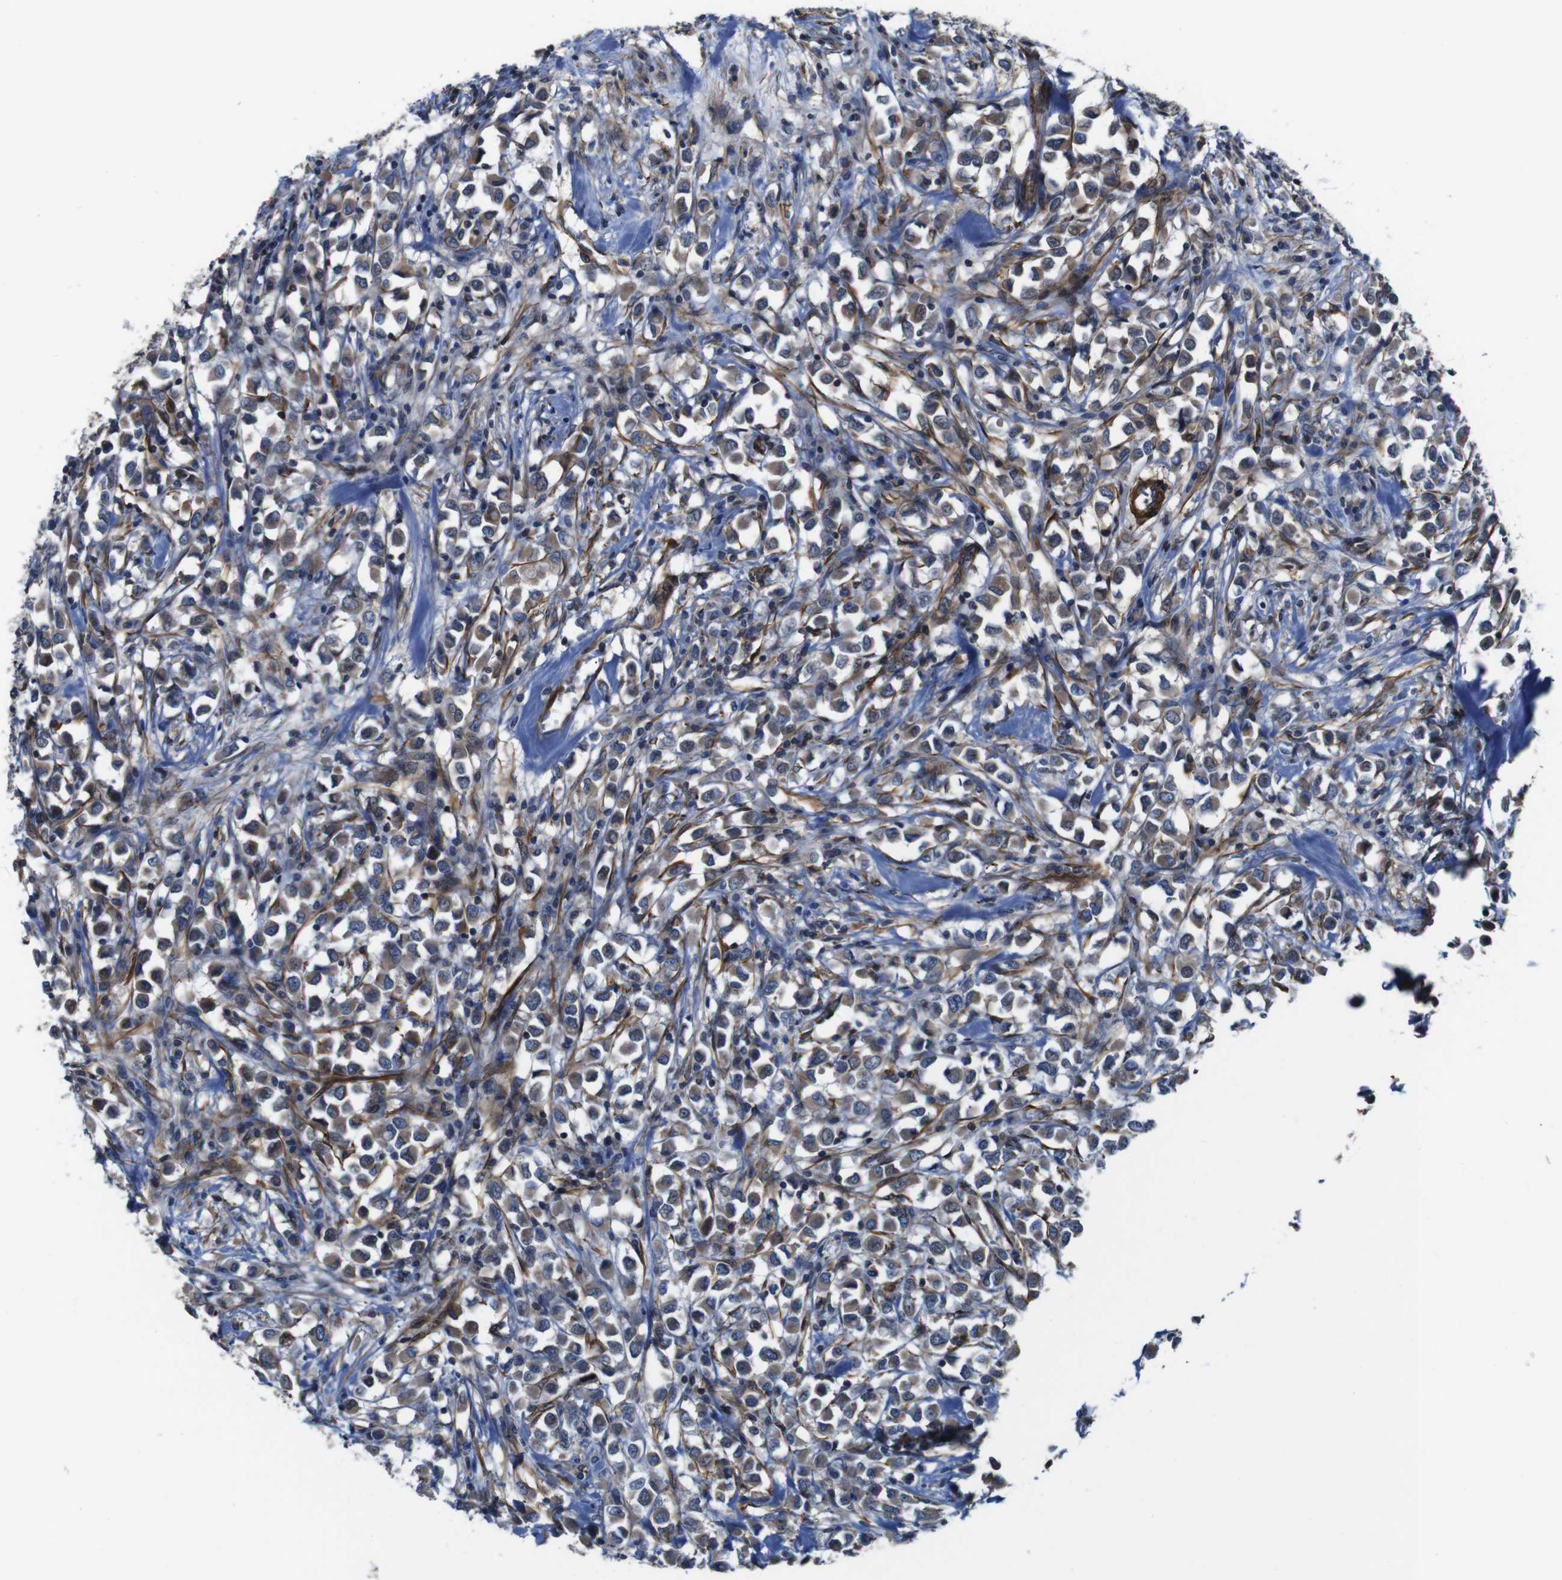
{"staining": {"intensity": "weak", "quantity": ">75%", "location": "cytoplasmic/membranous"}, "tissue": "breast cancer", "cell_type": "Tumor cells", "image_type": "cancer", "snomed": [{"axis": "morphology", "description": "Duct carcinoma"}, {"axis": "topography", "description": "Breast"}], "caption": "A brown stain highlights weak cytoplasmic/membranous expression of a protein in breast cancer (intraductal carcinoma) tumor cells.", "gene": "GGT7", "patient": {"sex": "female", "age": 61}}